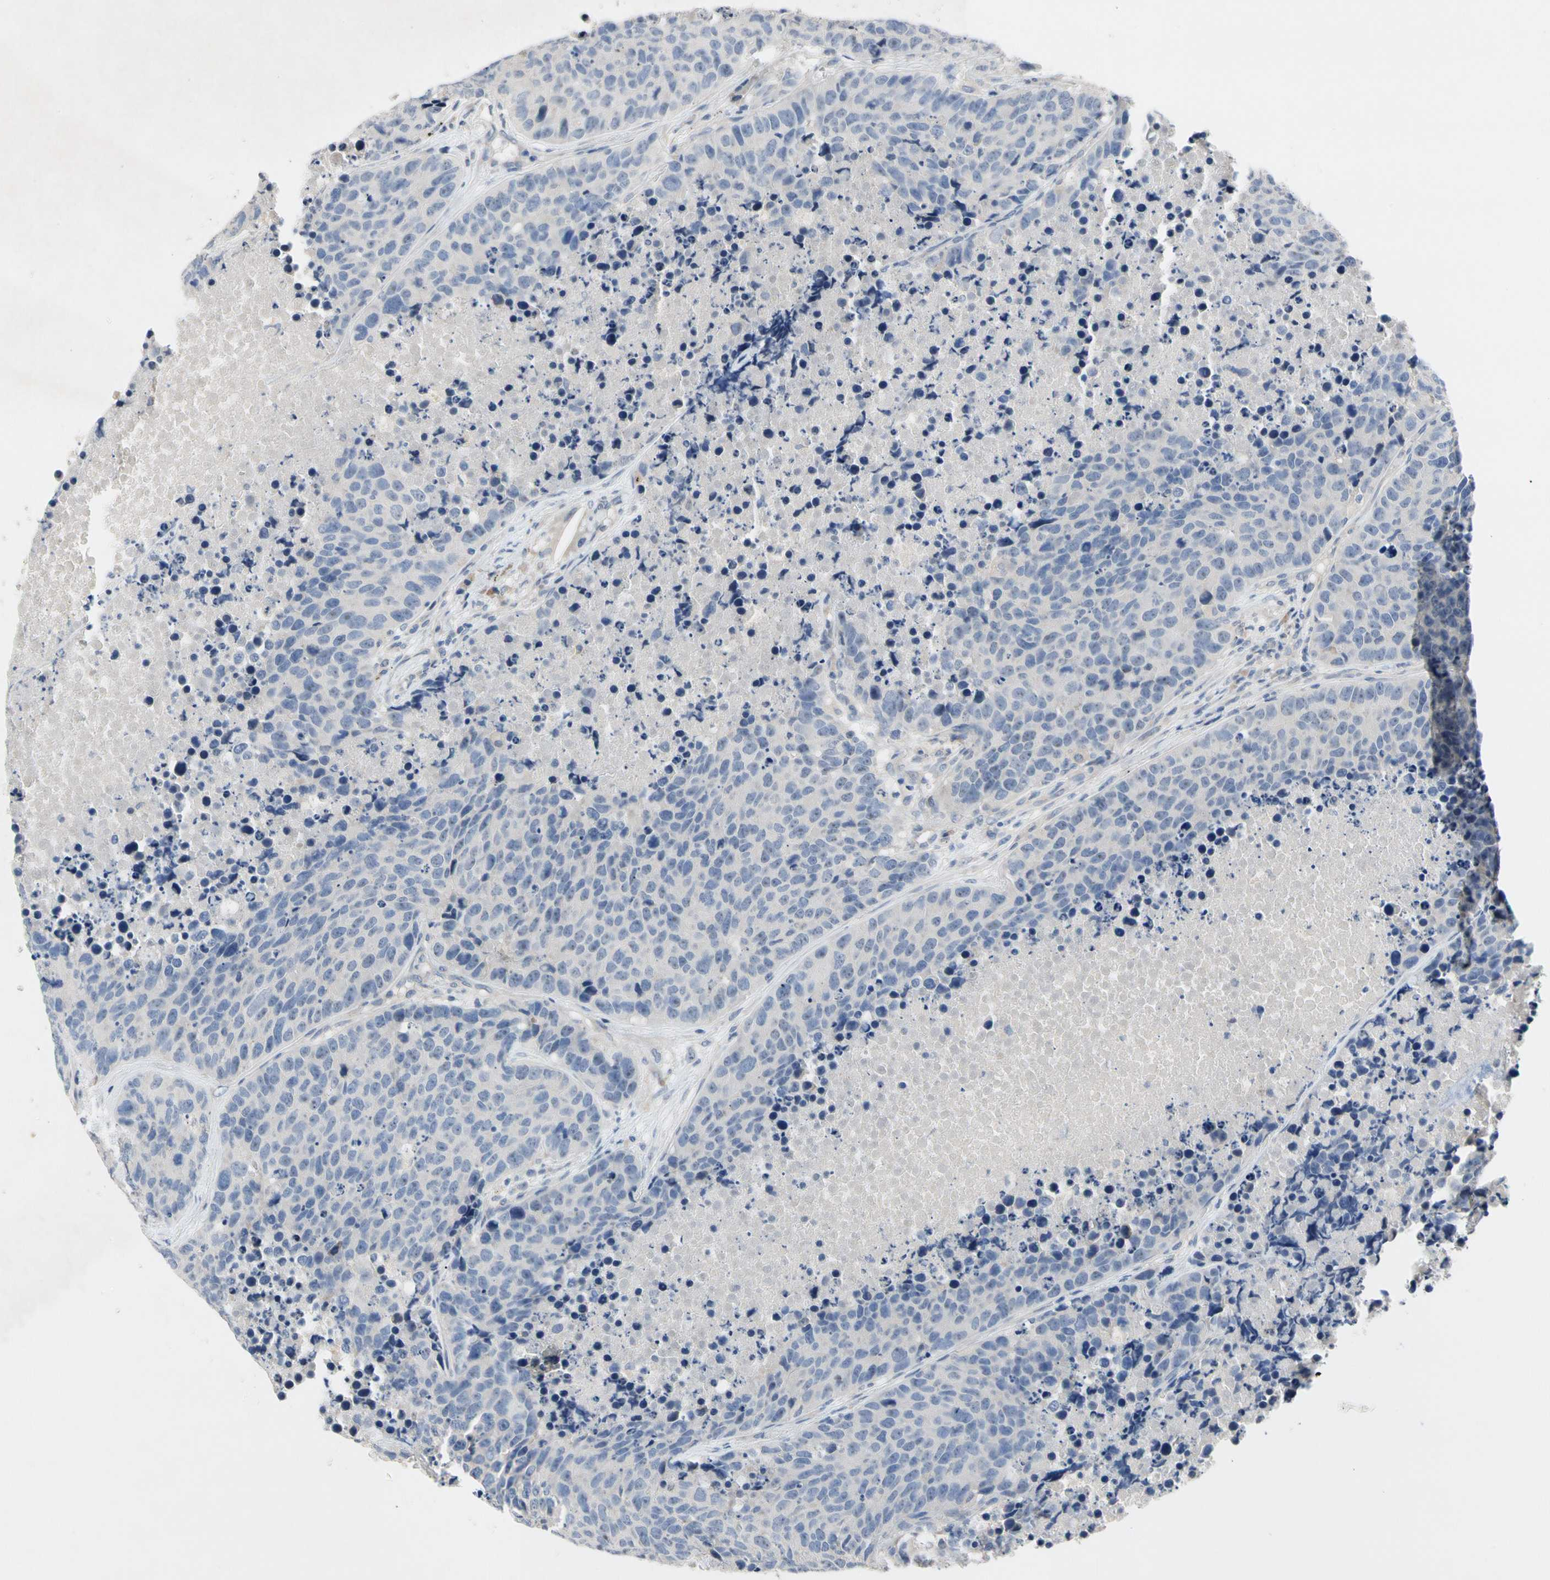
{"staining": {"intensity": "negative", "quantity": "none", "location": "none"}, "tissue": "carcinoid", "cell_type": "Tumor cells", "image_type": "cancer", "snomed": [{"axis": "morphology", "description": "Carcinoid, malignant, NOS"}, {"axis": "topography", "description": "Lung"}], "caption": "Immunohistochemistry micrograph of neoplastic tissue: carcinoid (malignant) stained with DAB (3,3'-diaminobenzidine) exhibits no significant protein positivity in tumor cells.", "gene": "GAS6", "patient": {"sex": "male", "age": 60}}